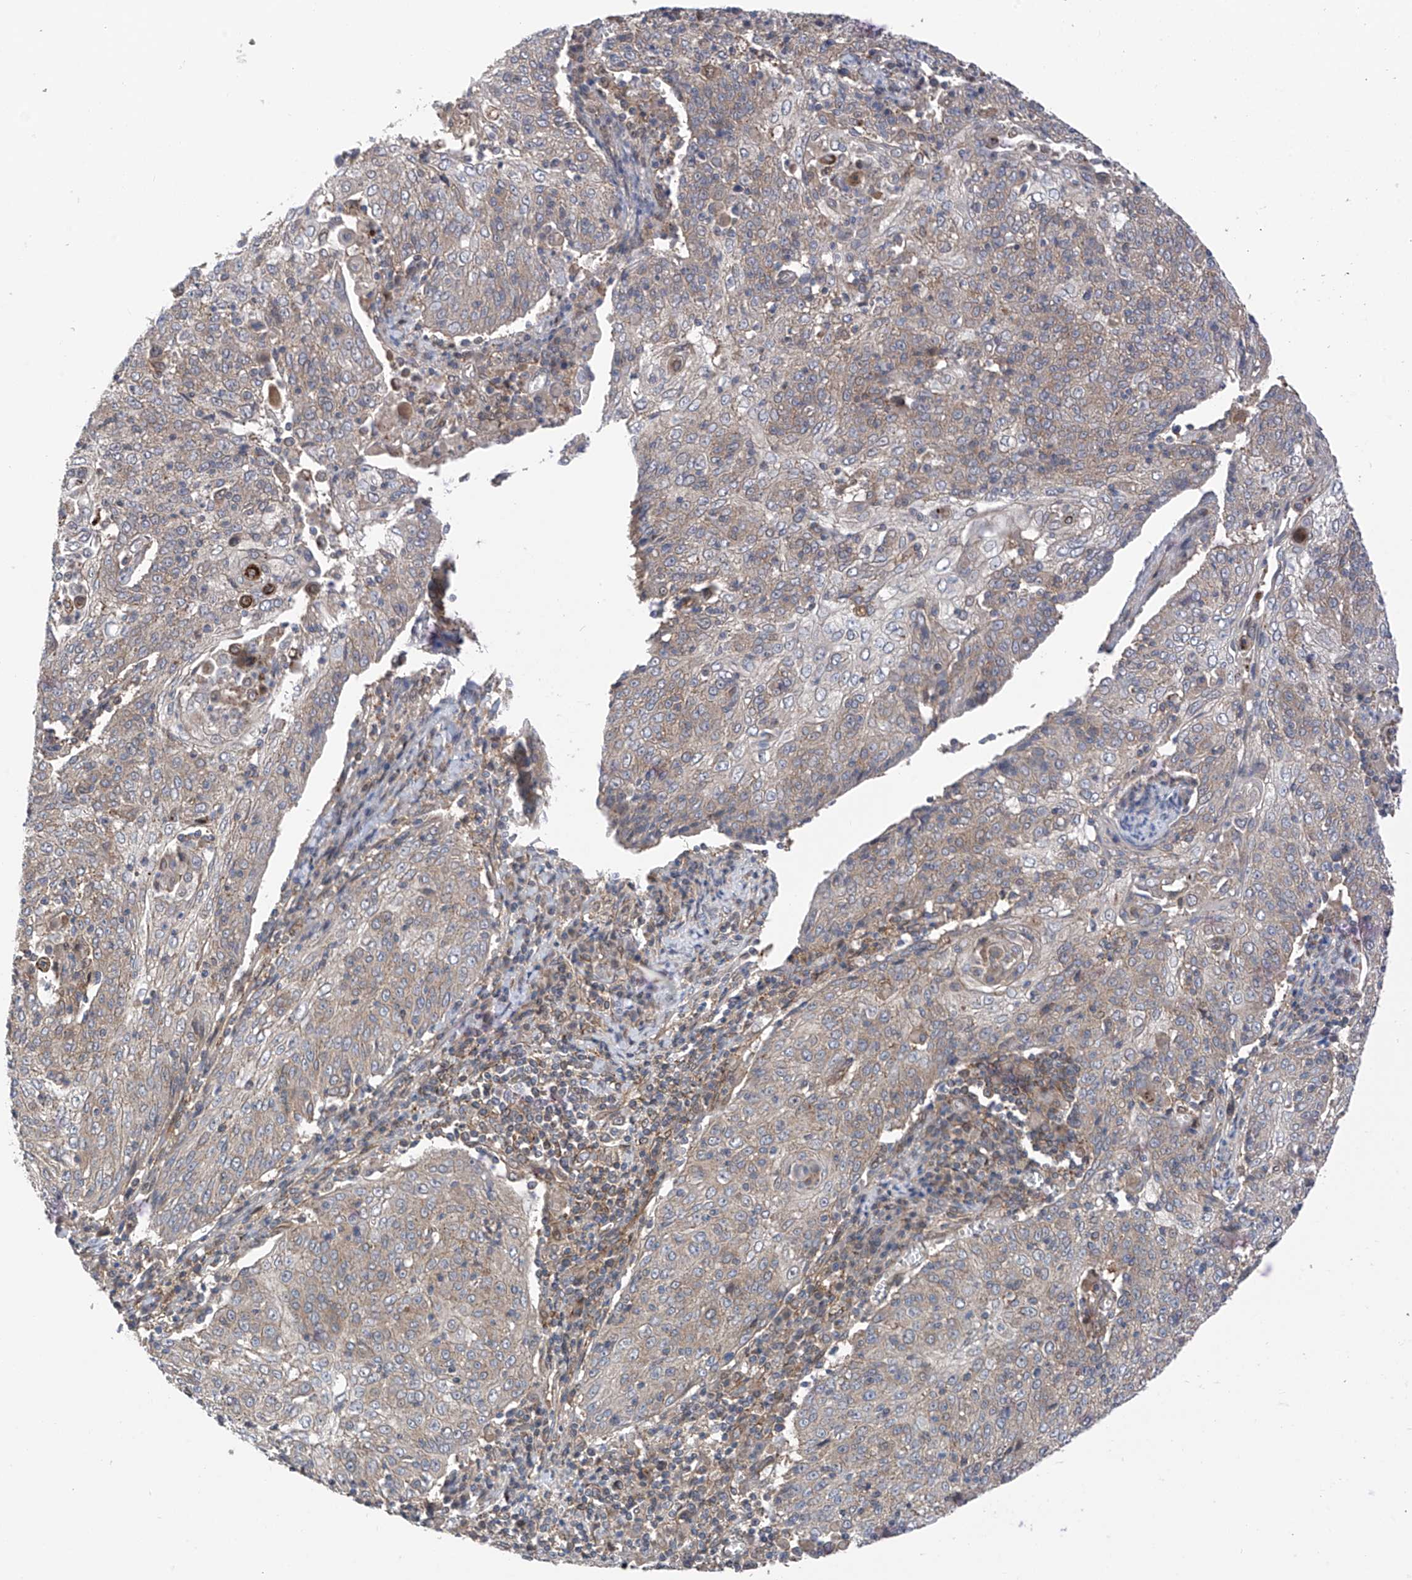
{"staining": {"intensity": "negative", "quantity": "none", "location": "none"}, "tissue": "cervical cancer", "cell_type": "Tumor cells", "image_type": "cancer", "snomed": [{"axis": "morphology", "description": "Squamous cell carcinoma, NOS"}, {"axis": "topography", "description": "Cervix"}], "caption": "Tumor cells show no significant protein staining in squamous cell carcinoma (cervical).", "gene": "CHPF", "patient": {"sex": "female", "age": 48}}